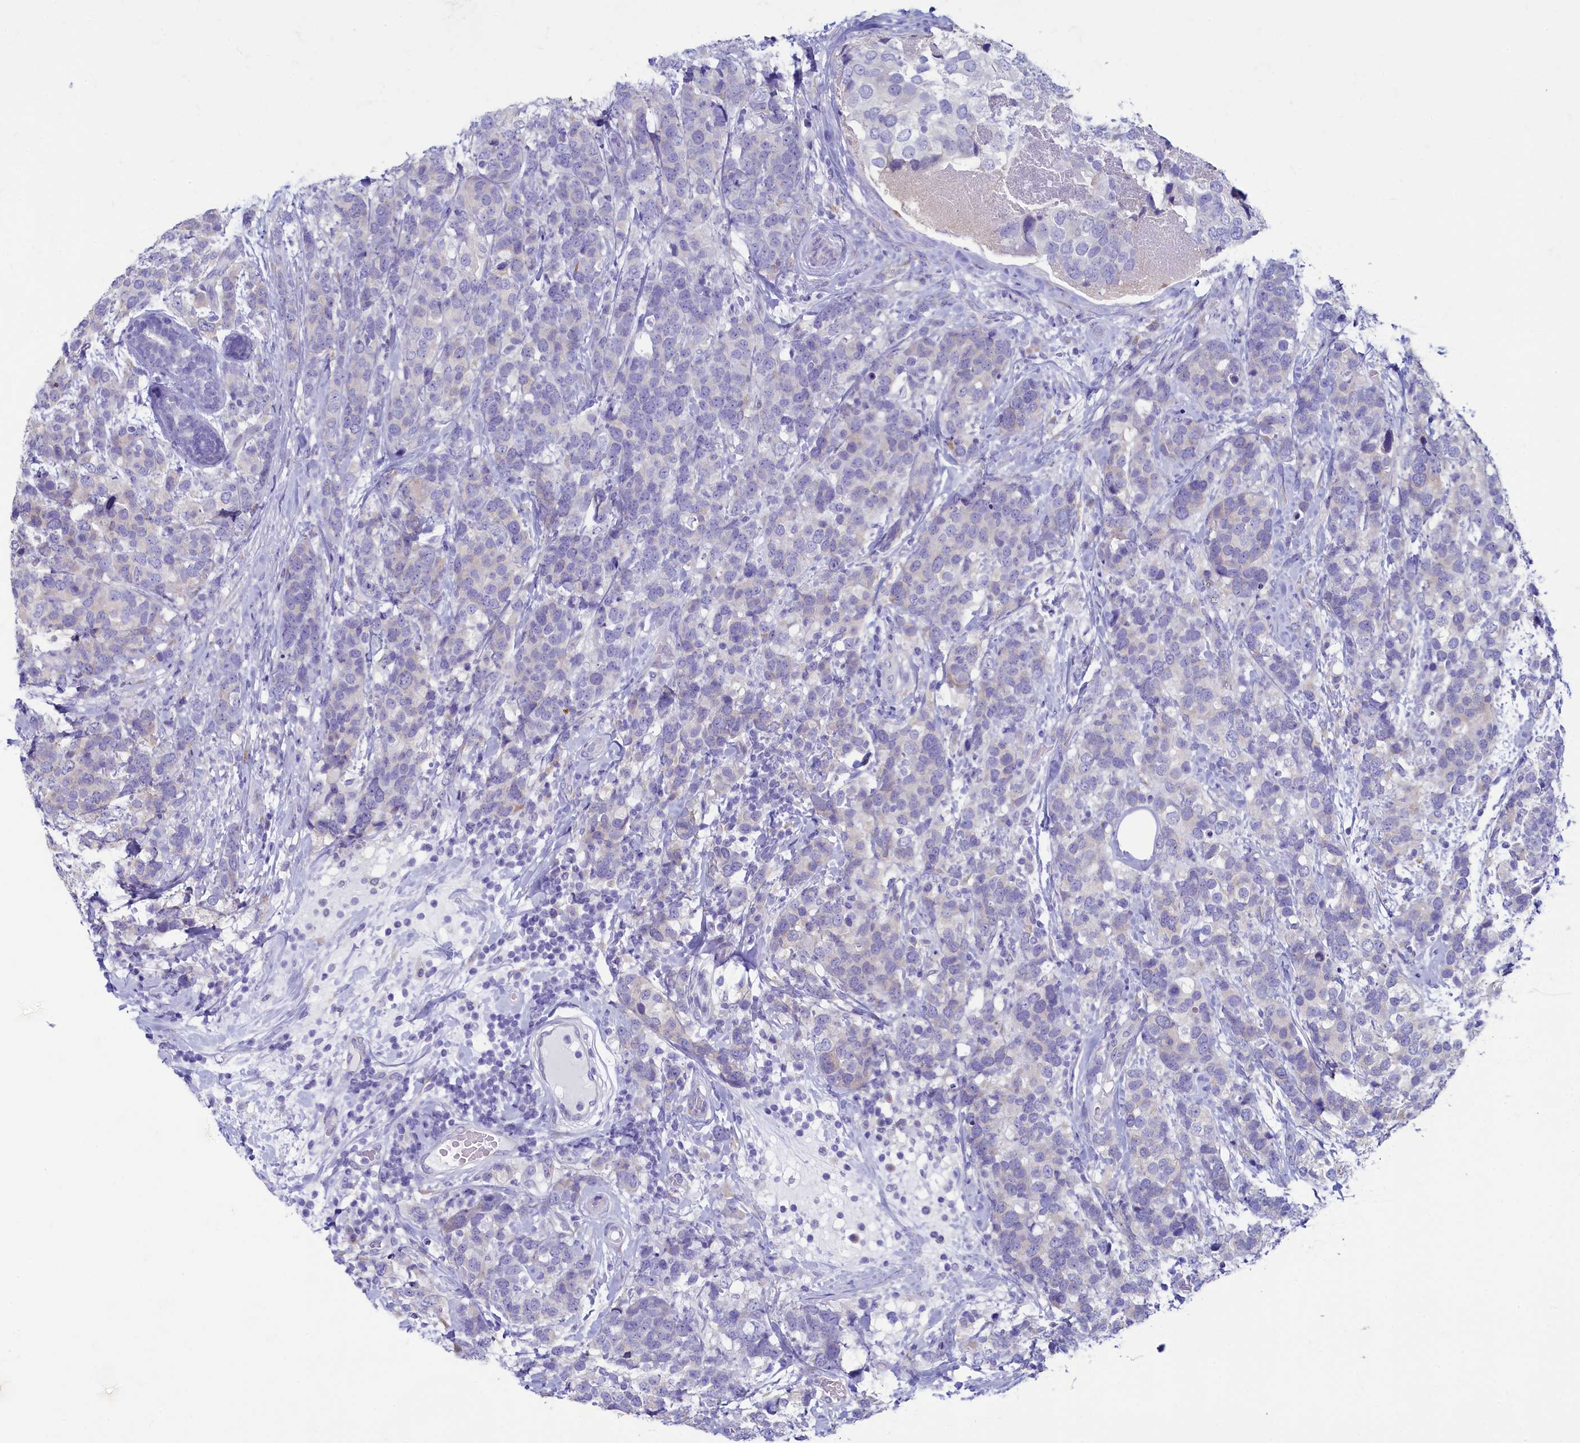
{"staining": {"intensity": "negative", "quantity": "none", "location": "none"}, "tissue": "breast cancer", "cell_type": "Tumor cells", "image_type": "cancer", "snomed": [{"axis": "morphology", "description": "Lobular carcinoma"}, {"axis": "topography", "description": "Breast"}], "caption": "This is a image of immunohistochemistry staining of breast lobular carcinoma, which shows no positivity in tumor cells.", "gene": "SKA3", "patient": {"sex": "female", "age": 59}}